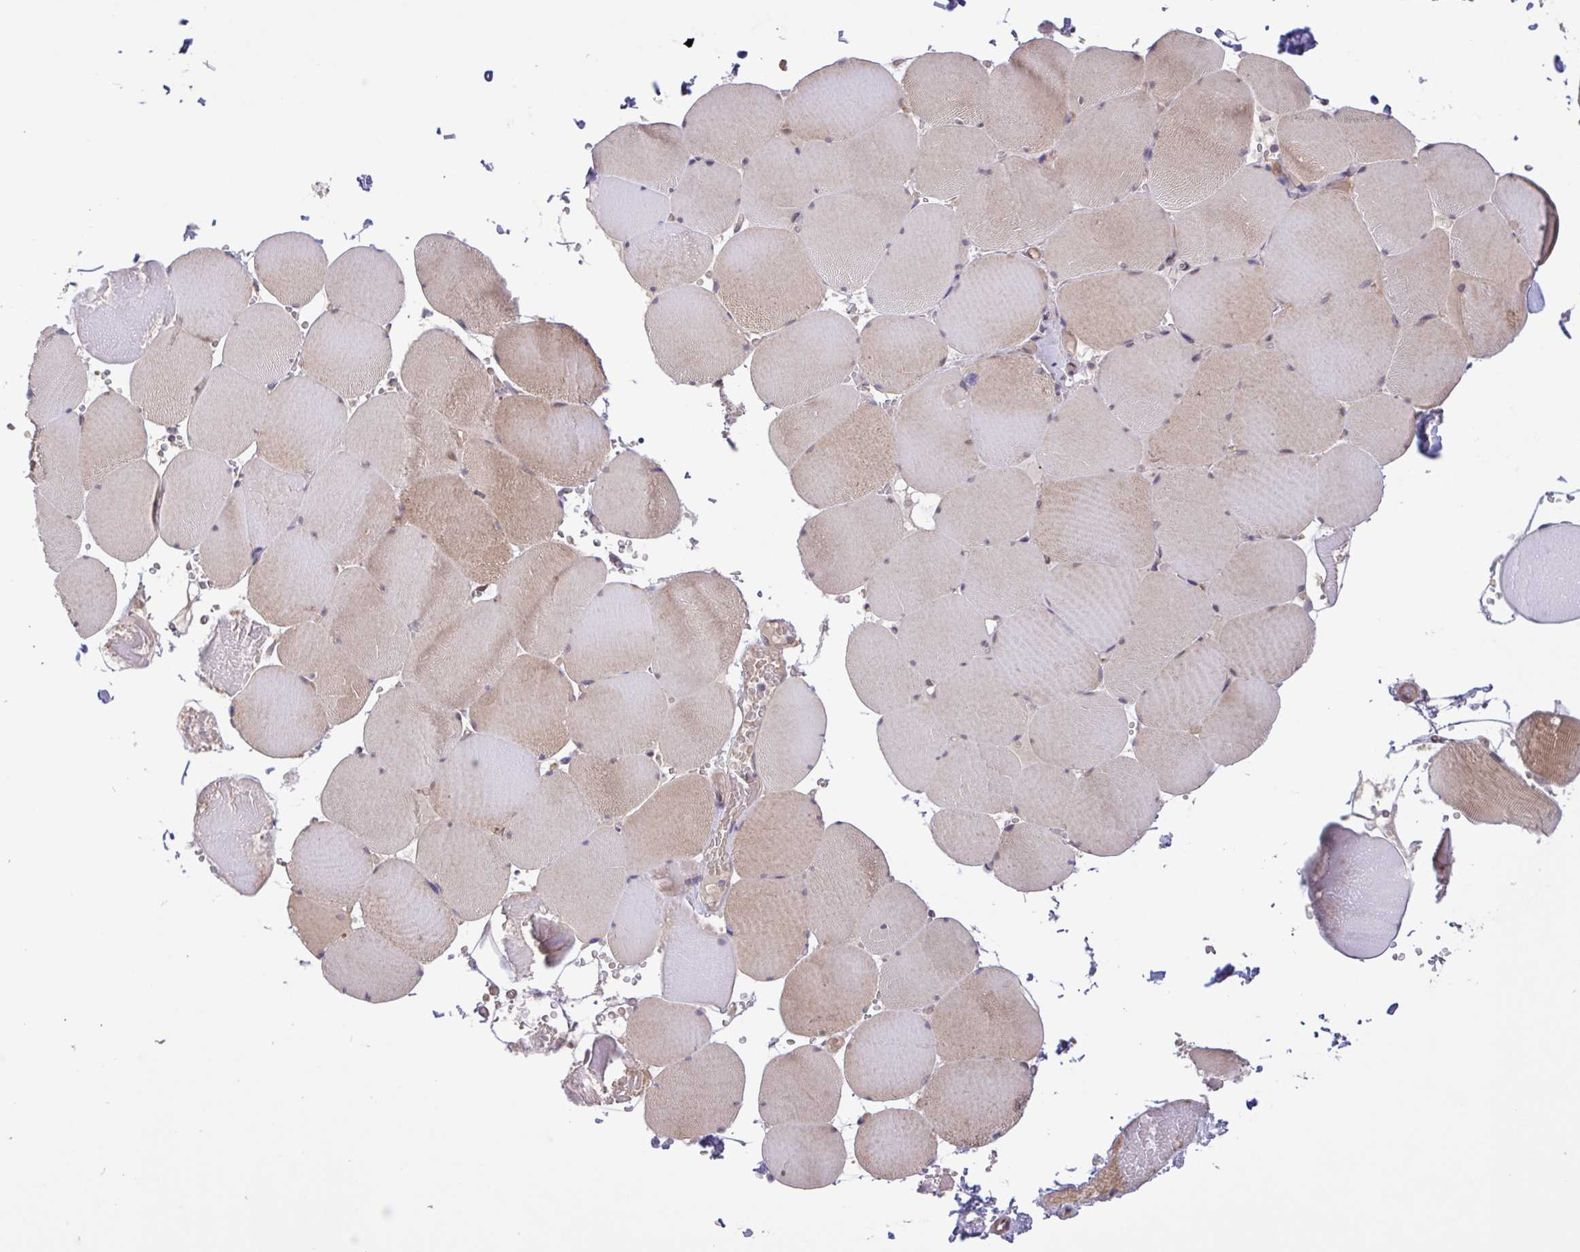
{"staining": {"intensity": "moderate", "quantity": "25%-75%", "location": "cytoplasmic/membranous"}, "tissue": "skeletal muscle", "cell_type": "Myocytes", "image_type": "normal", "snomed": [{"axis": "morphology", "description": "Normal tissue, NOS"}, {"axis": "topography", "description": "Skeletal muscle"}, {"axis": "topography", "description": "Head-Neck"}], "caption": "The image displays immunohistochemical staining of benign skeletal muscle. There is moderate cytoplasmic/membranous positivity is seen in approximately 25%-75% of myocytes. (Brightfield microscopy of DAB IHC at high magnification).", "gene": "INTS10", "patient": {"sex": "male", "age": 66}}